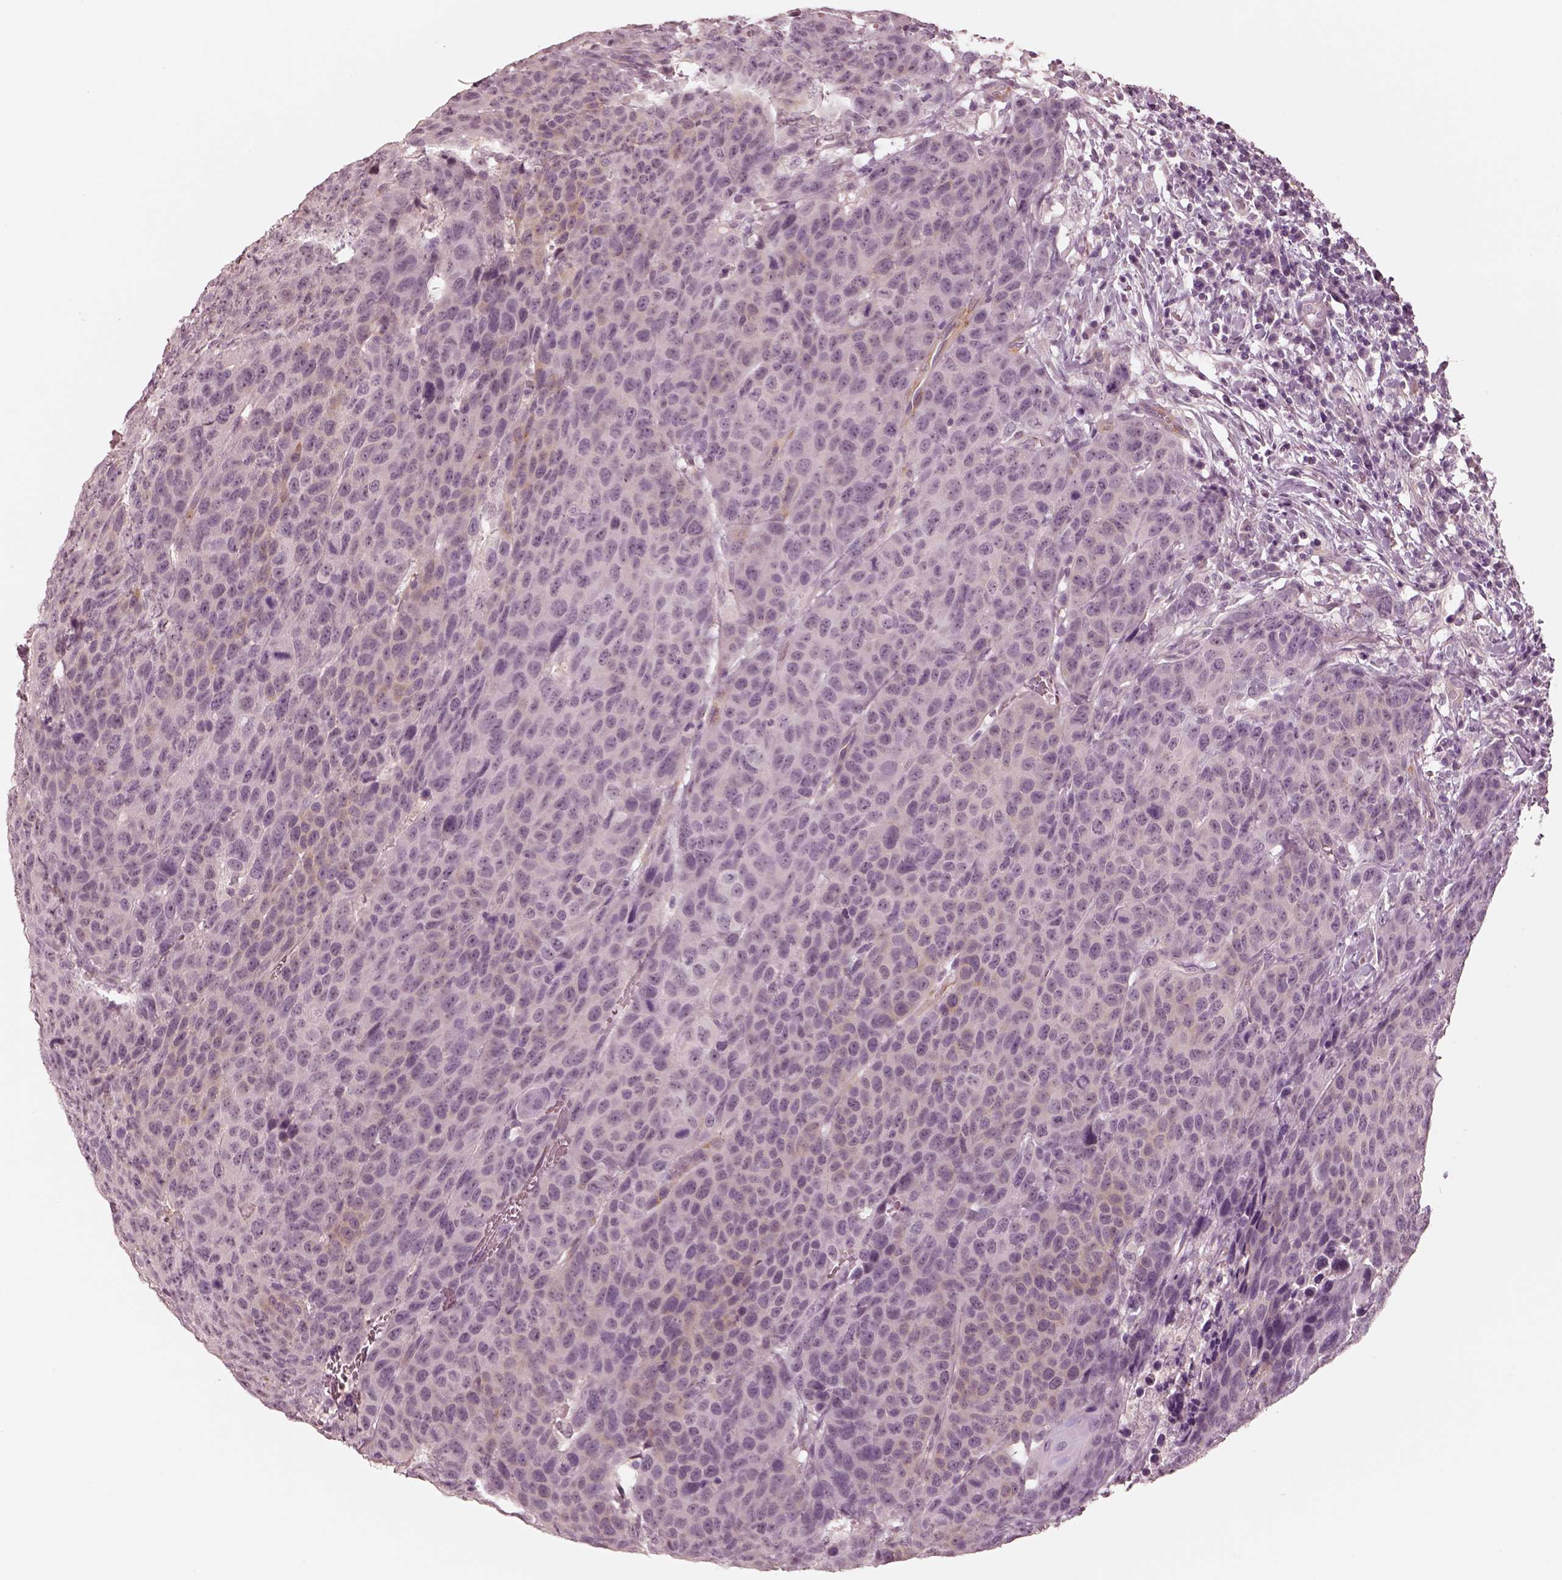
{"staining": {"intensity": "negative", "quantity": "none", "location": "none"}, "tissue": "head and neck cancer", "cell_type": "Tumor cells", "image_type": "cancer", "snomed": [{"axis": "morphology", "description": "Squamous cell carcinoma, NOS"}, {"axis": "topography", "description": "Head-Neck"}], "caption": "Immunohistochemical staining of head and neck cancer exhibits no significant staining in tumor cells.", "gene": "DNAAF9", "patient": {"sex": "male", "age": 66}}